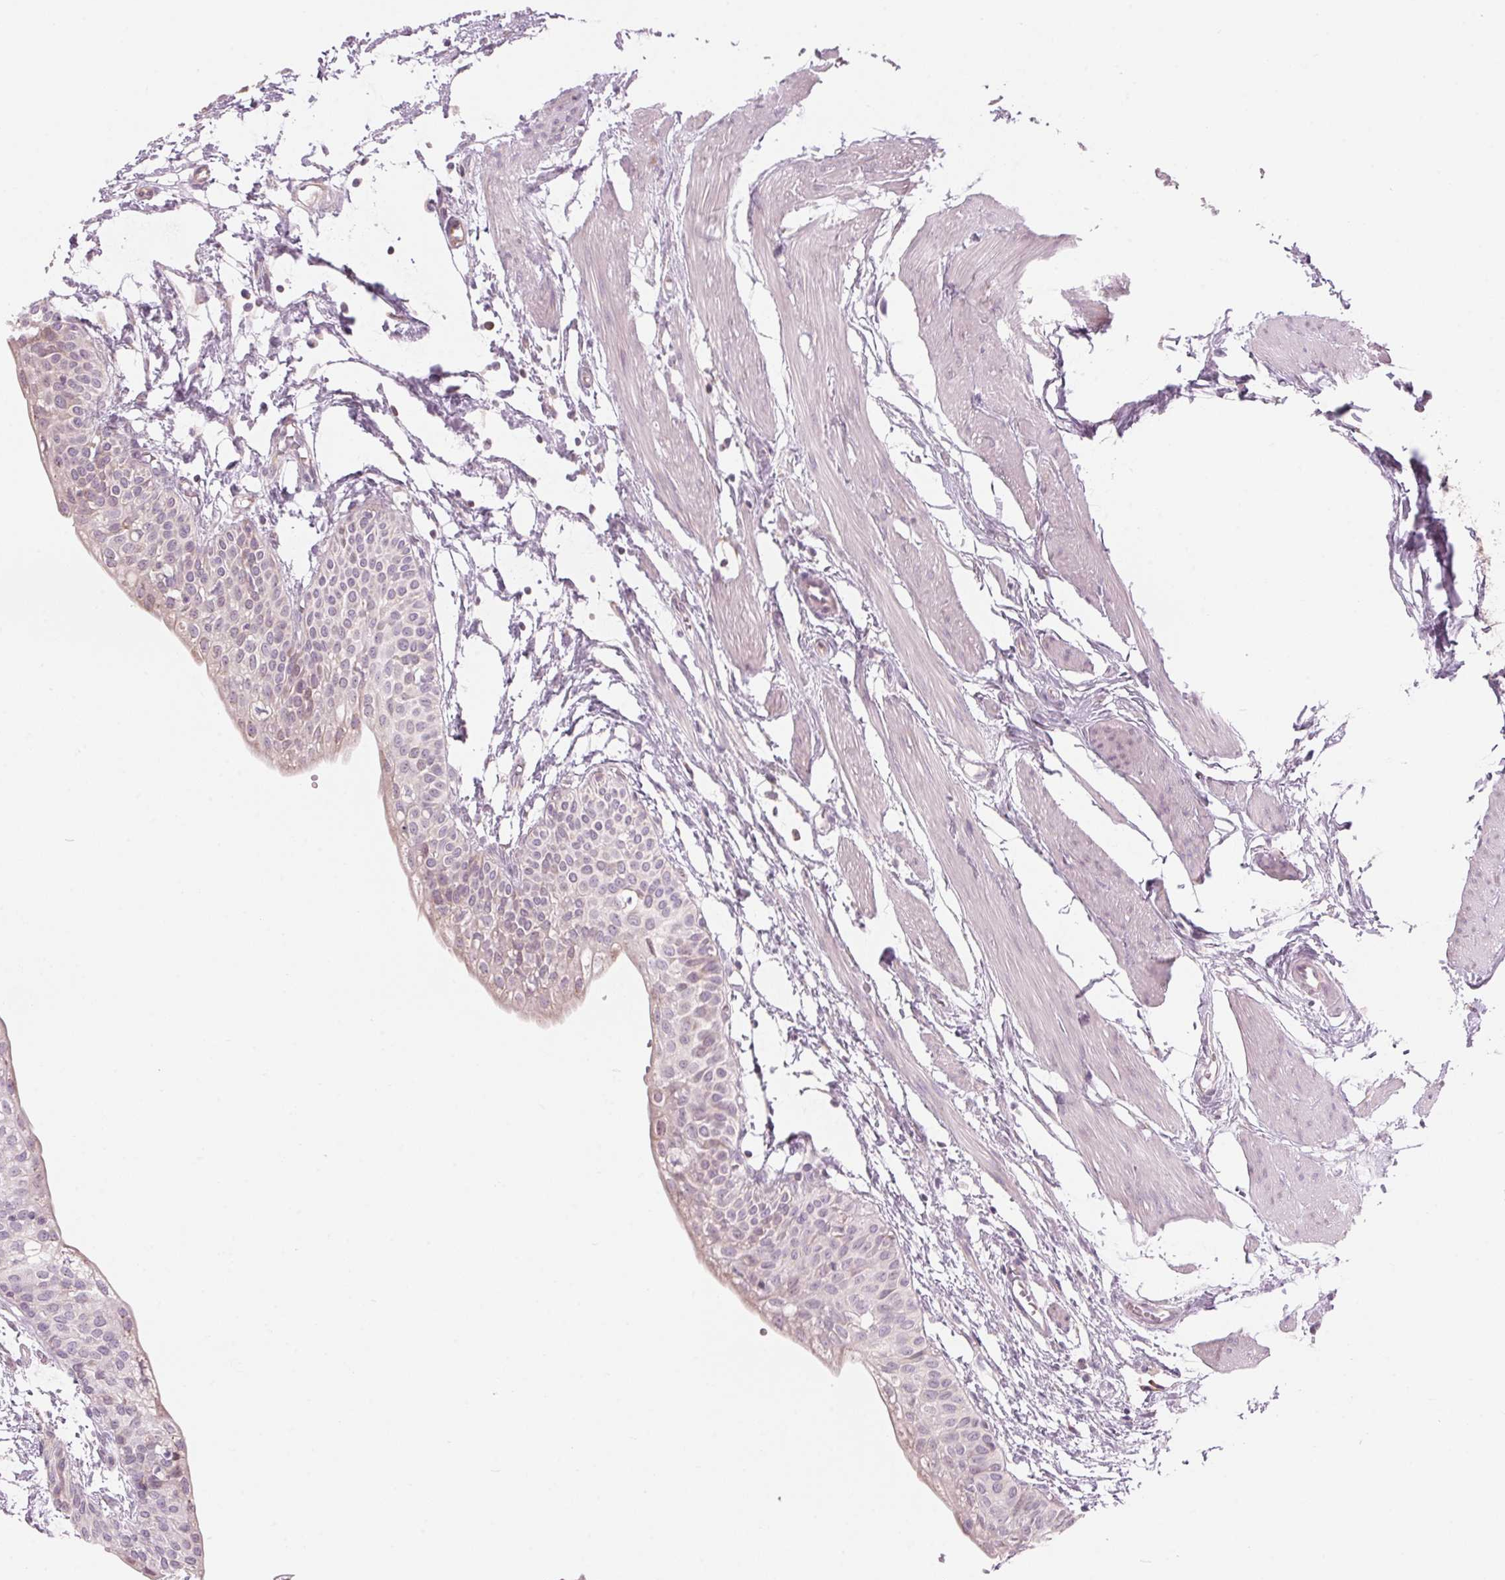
{"staining": {"intensity": "weak", "quantity": "<25%", "location": "cytoplasmic/membranous"}, "tissue": "urinary bladder", "cell_type": "Urothelial cells", "image_type": "normal", "snomed": [{"axis": "morphology", "description": "Normal tissue, NOS"}, {"axis": "topography", "description": "Urinary bladder"}, {"axis": "topography", "description": "Peripheral nerve tissue"}], "caption": "There is no significant staining in urothelial cells of urinary bladder. Brightfield microscopy of immunohistochemistry (IHC) stained with DAB (3,3'-diaminobenzidine) (brown) and hematoxylin (blue), captured at high magnification.", "gene": "GNMT", "patient": {"sex": "male", "age": 55}}